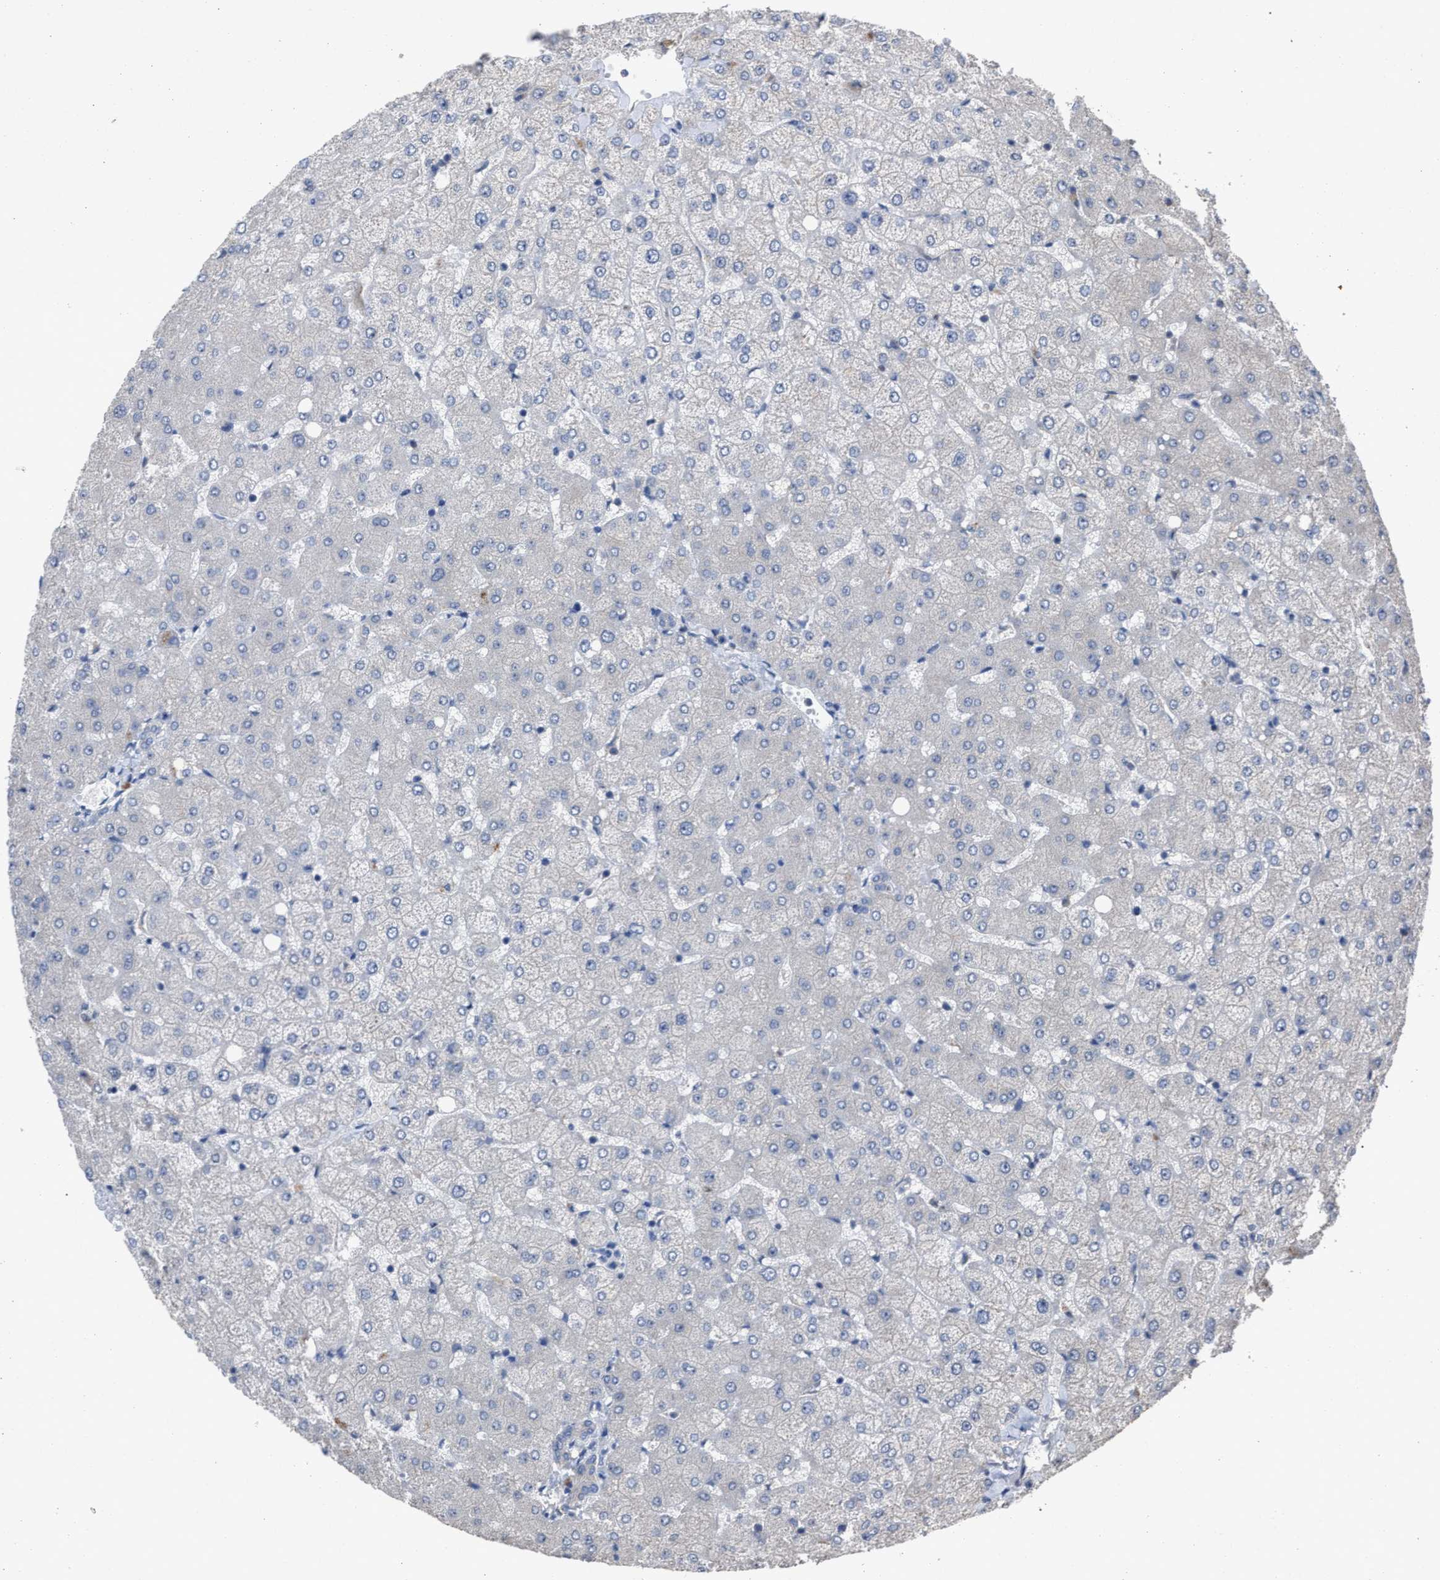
{"staining": {"intensity": "negative", "quantity": "none", "location": "none"}, "tissue": "liver", "cell_type": "Cholangiocytes", "image_type": "normal", "snomed": [{"axis": "morphology", "description": "Normal tissue, NOS"}, {"axis": "topography", "description": "Liver"}], "caption": "High power microscopy micrograph of an immunohistochemistry (IHC) photomicrograph of benign liver, revealing no significant expression in cholangiocytes. (DAB (3,3'-diaminobenzidine) IHC, high magnification).", "gene": "UPF1", "patient": {"sex": "female", "age": 54}}